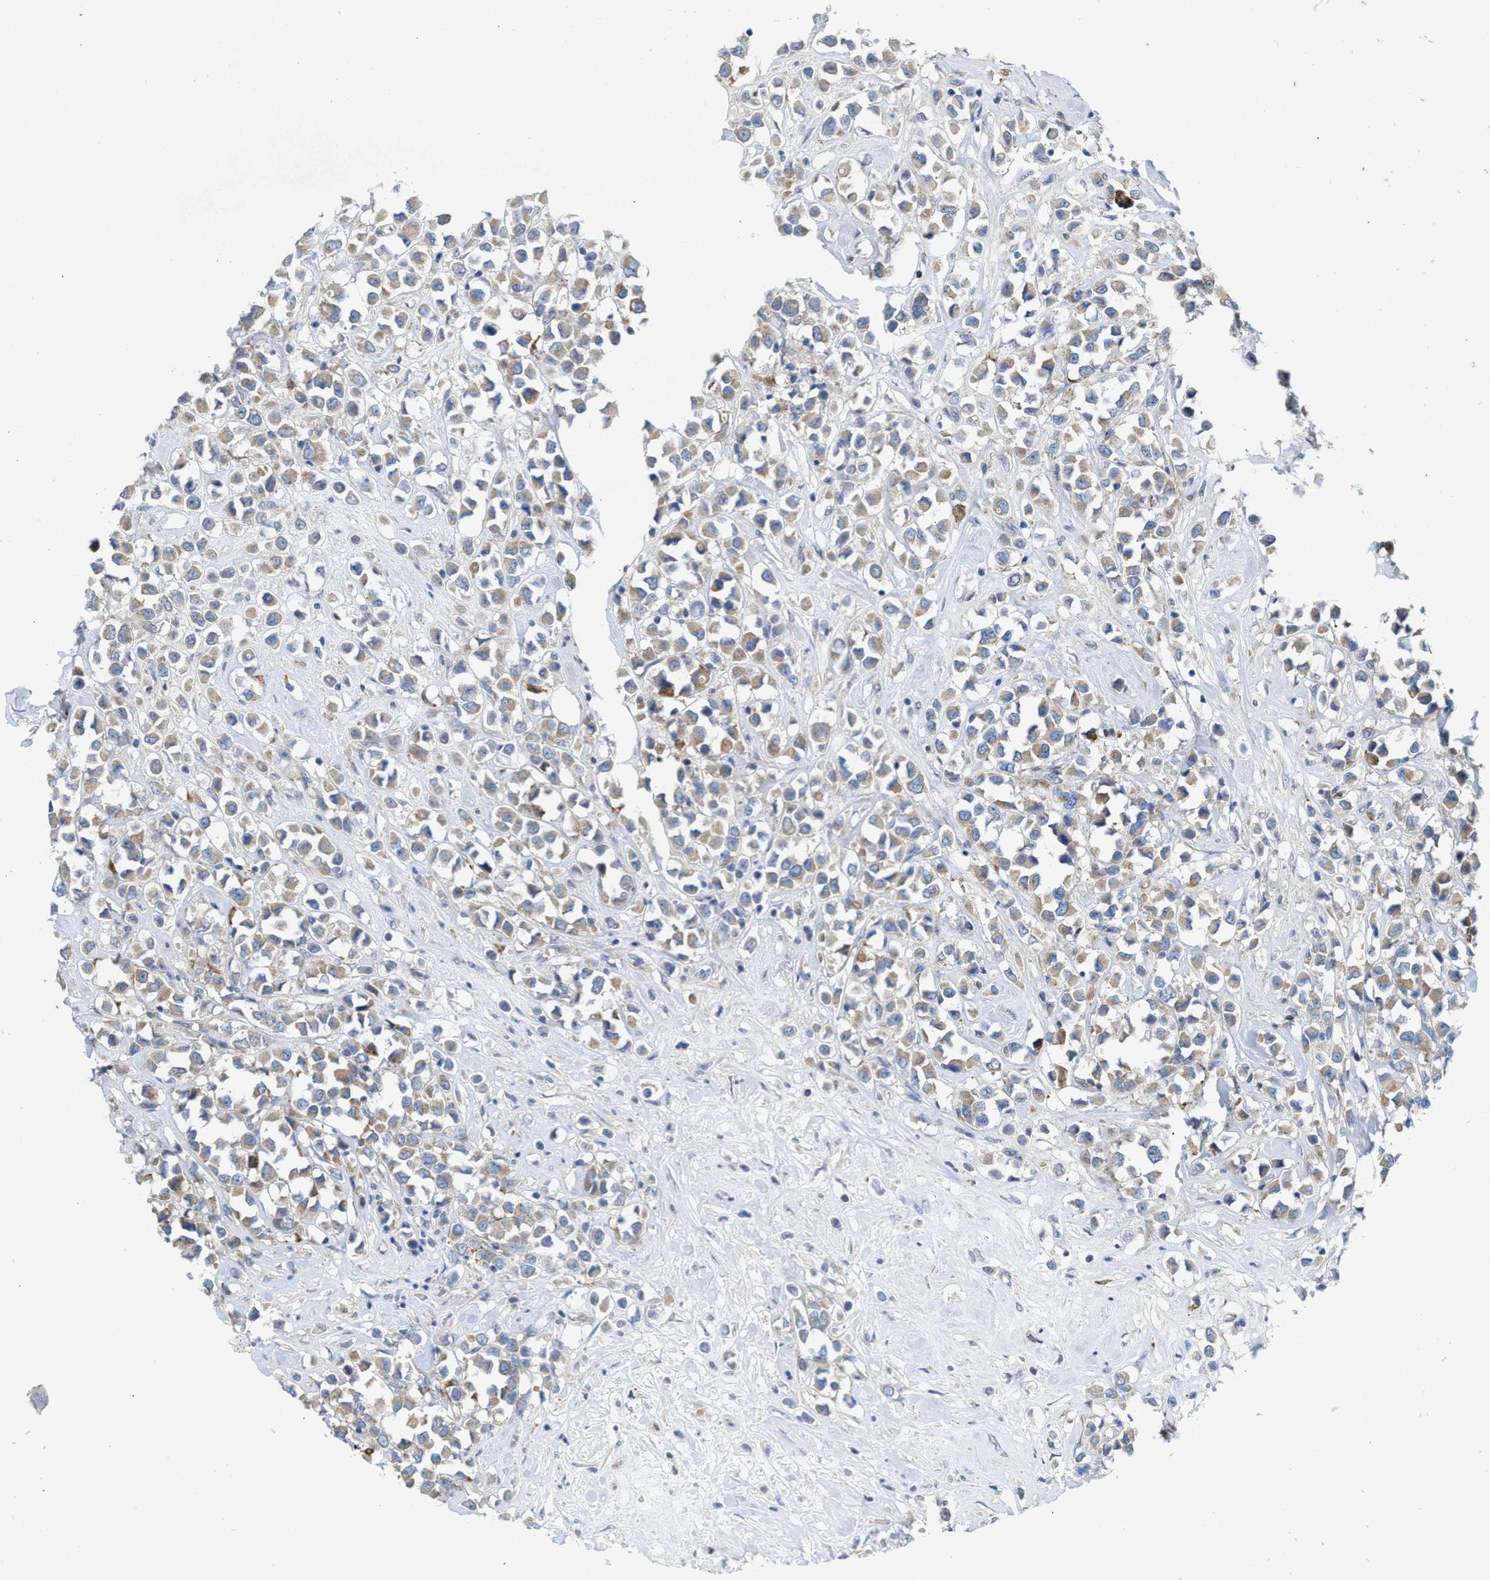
{"staining": {"intensity": "weak", "quantity": ">75%", "location": "cytoplasmic/membranous"}, "tissue": "breast cancer", "cell_type": "Tumor cells", "image_type": "cancer", "snomed": [{"axis": "morphology", "description": "Duct carcinoma"}, {"axis": "topography", "description": "Breast"}], "caption": "Tumor cells display low levels of weak cytoplasmic/membranous positivity in about >75% of cells in infiltrating ductal carcinoma (breast). The protein of interest is stained brown, and the nuclei are stained in blue (DAB IHC with brightfield microscopy, high magnification).", "gene": "DYNC2I1", "patient": {"sex": "female", "age": 61}}